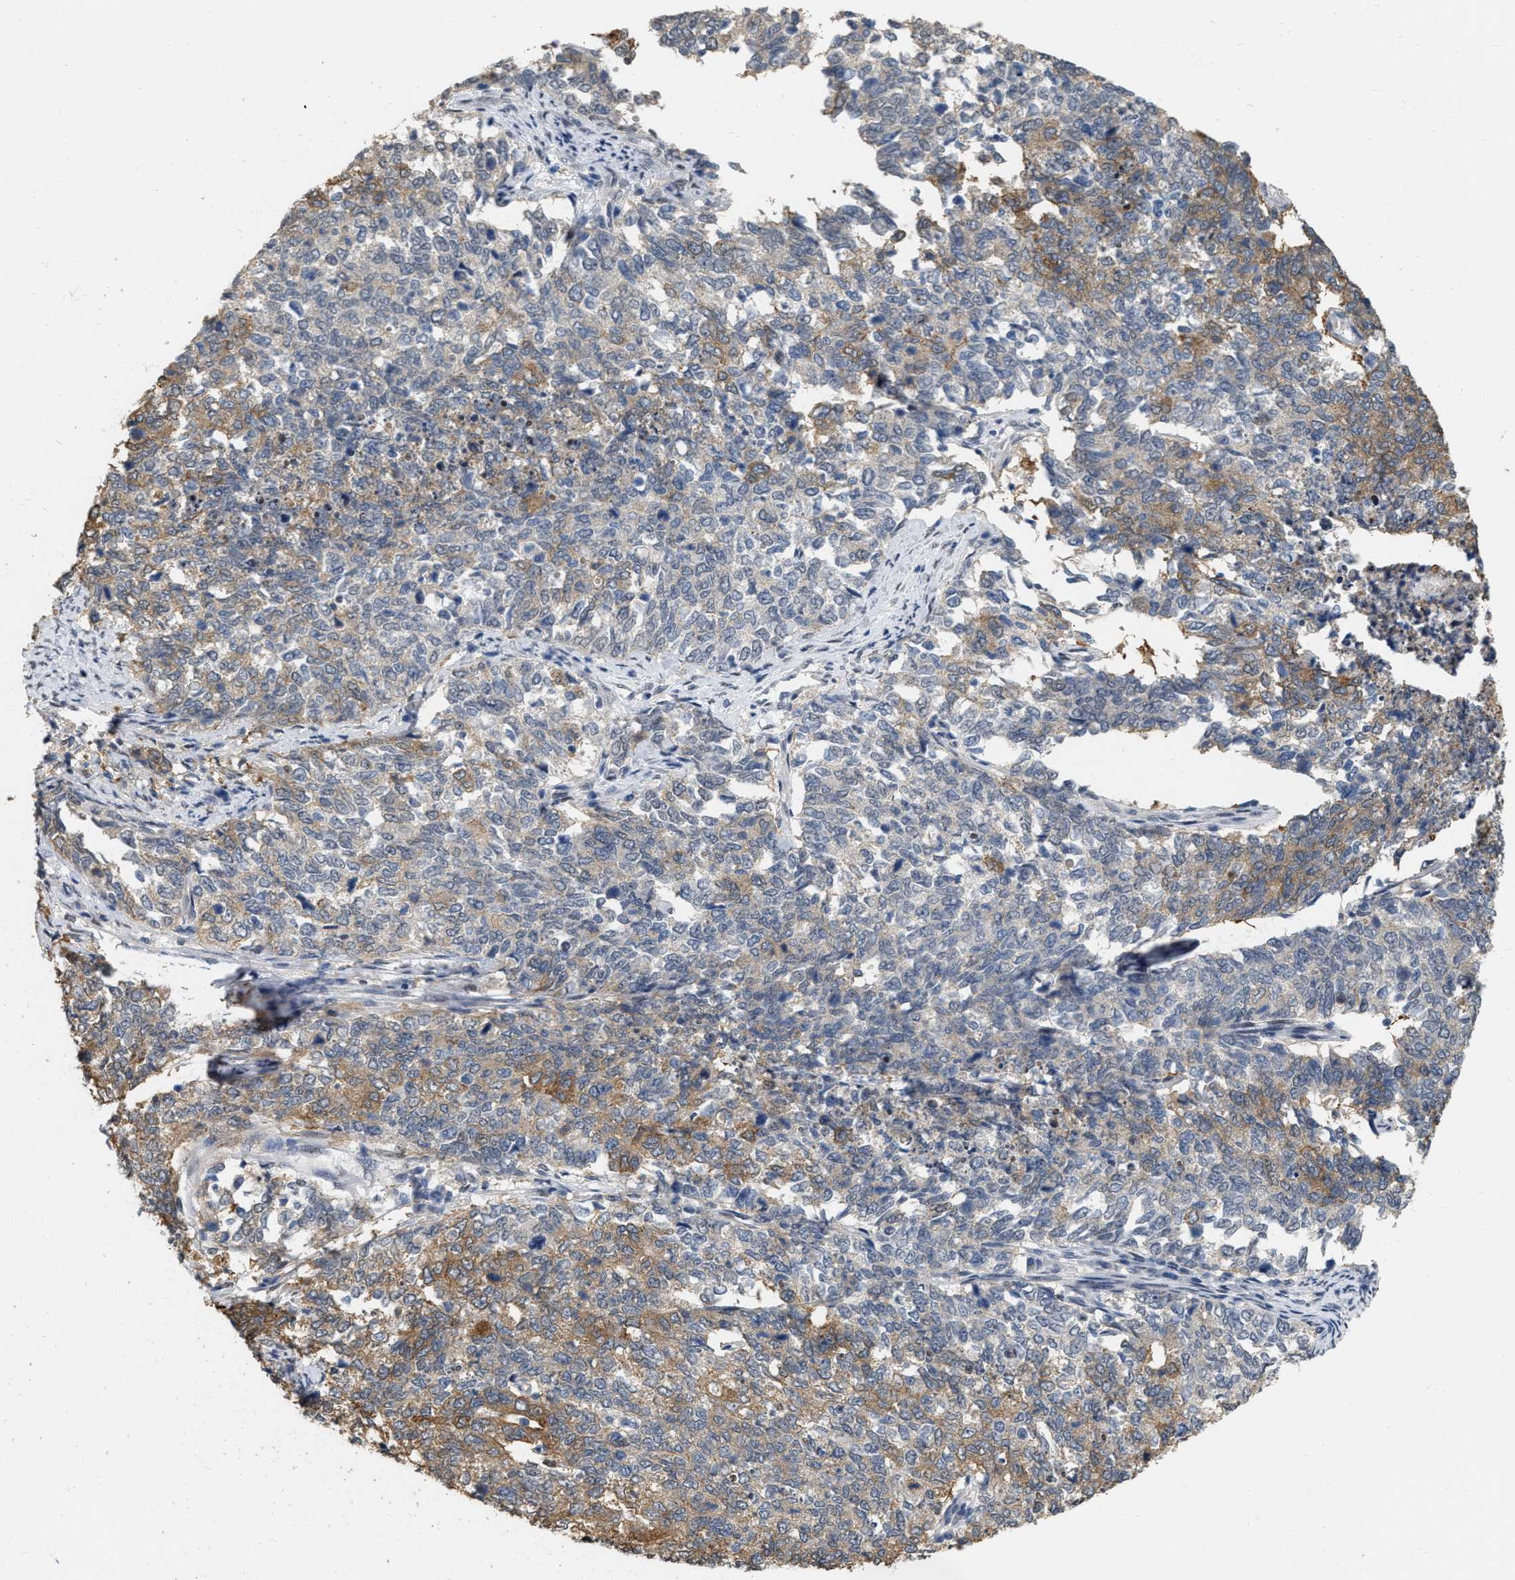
{"staining": {"intensity": "moderate", "quantity": "25%-75%", "location": "cytoplasmic/membranous"}, "tissue": "cervical cancer", "cell_type": "Tumor cells", "image_type": "cancer", "snomed": [{"axis": "morphology", "description": "Squamous cell carcinoma, NOS"}, {"axis": "topography", "description": "Cervix"}], "caption": "The image displays immunohistochemical staining of cervical cancer (squamous cell carcinoma). There is moderate cytoplasmic/membranous positivity is seen in approximately 25%-75% of tumor cells.", "gene": "RUVBL1", "patient": {"sex": "female", "age": 63}}